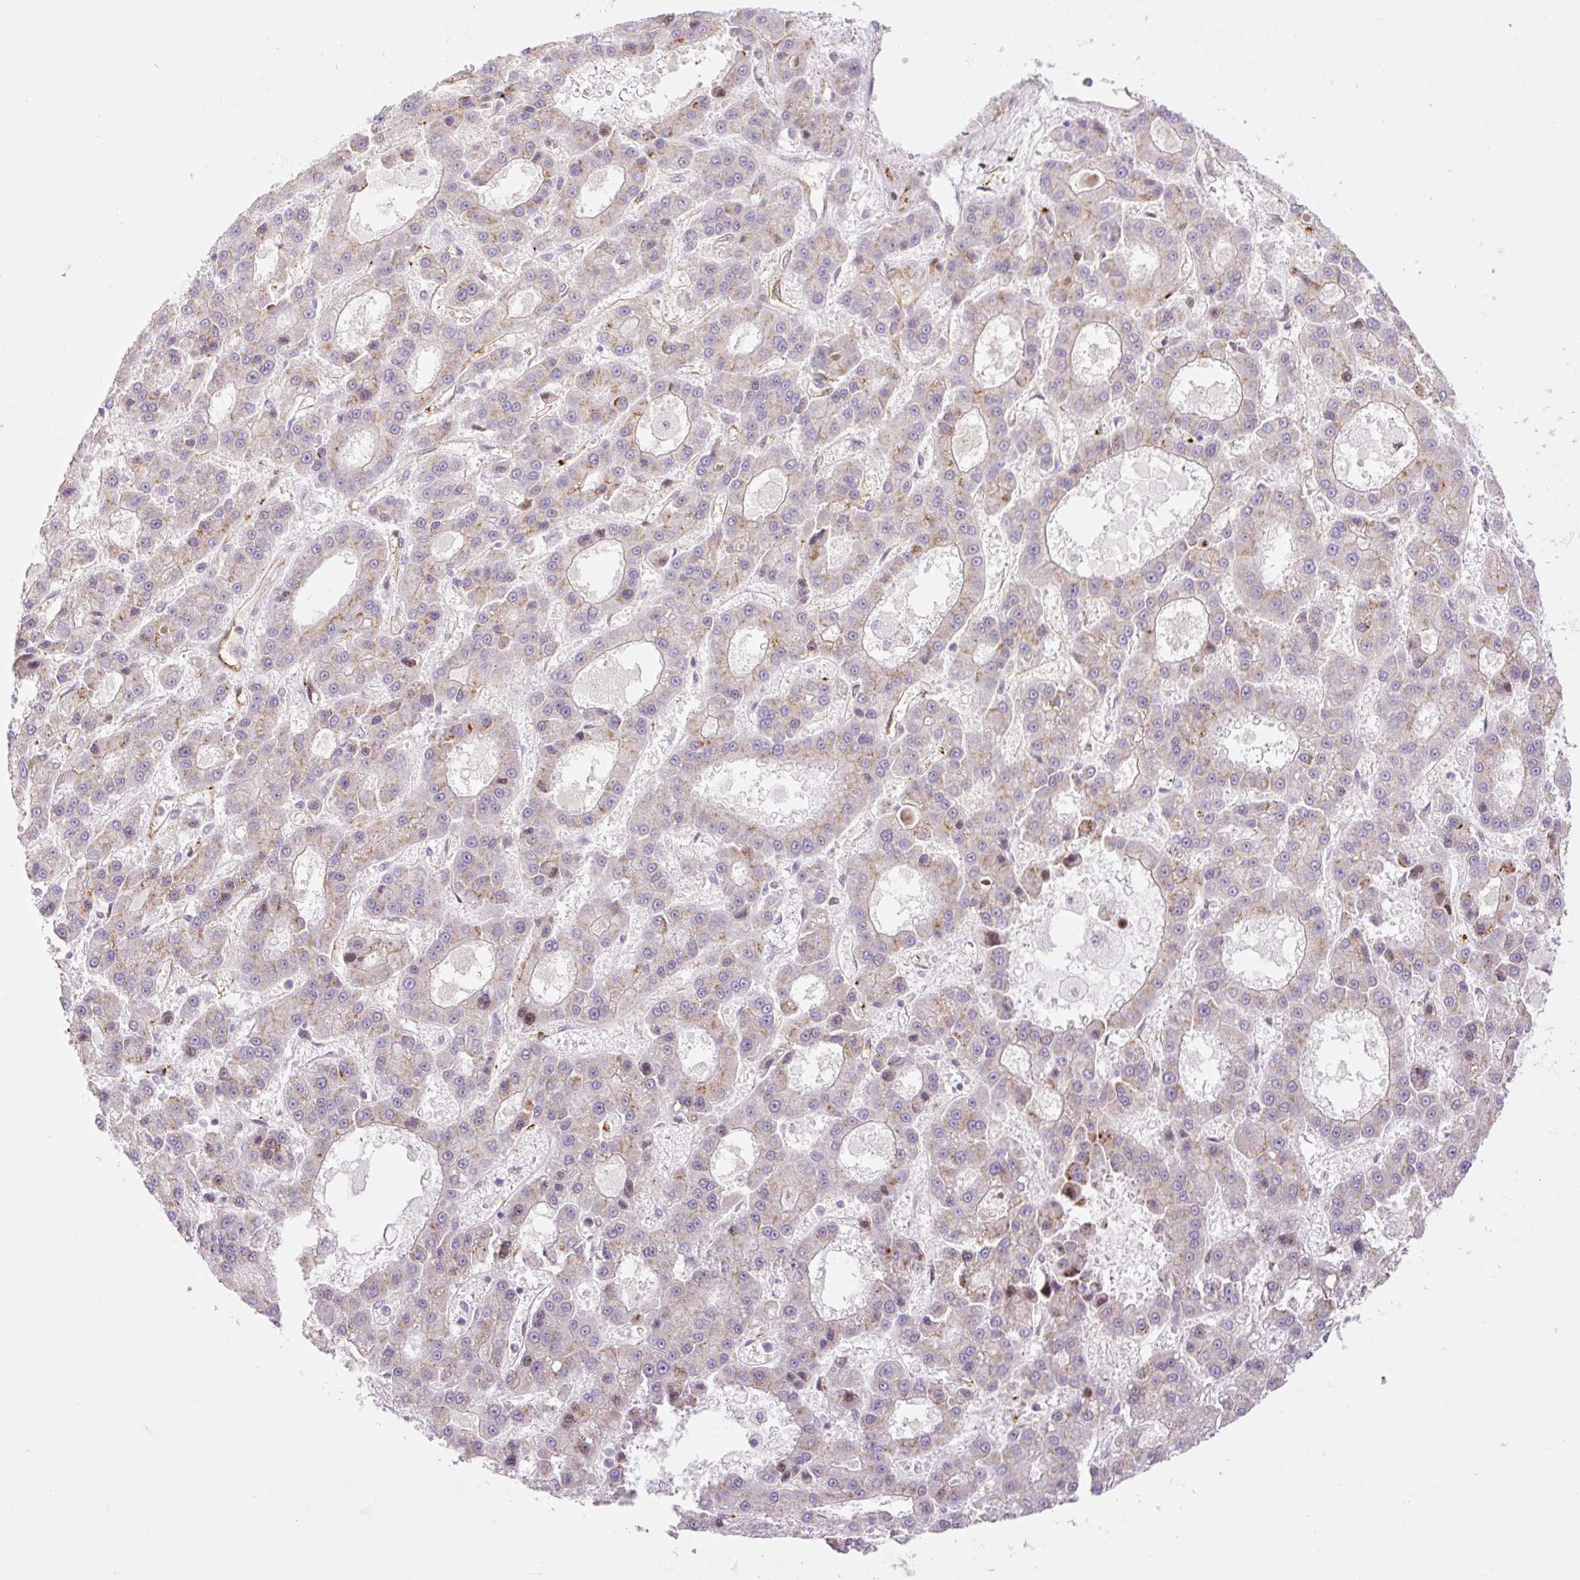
{"staining": {"intensity": "weak", "quantity": "25%-75%", "location": "cytoplasmic/membranous"}, "tissue": "liver cancer", "cell_type": "Tumor cells", "image_type": "cancer", "snomed": [{"axis": "morphology", "description": "Carcinoma, Hepatocellular, NOS"}, {"axis": "topography", "description": "Liver"}], "caption": "IHC of human liver cancer (hepatocellular carcinoma) displays low levels of weak cytoplasmic/membranous positivity in approximately 25%-75% of tumor cells.", "gene": "ZNF417", "patient": {"sex": "male", "age": 70}}